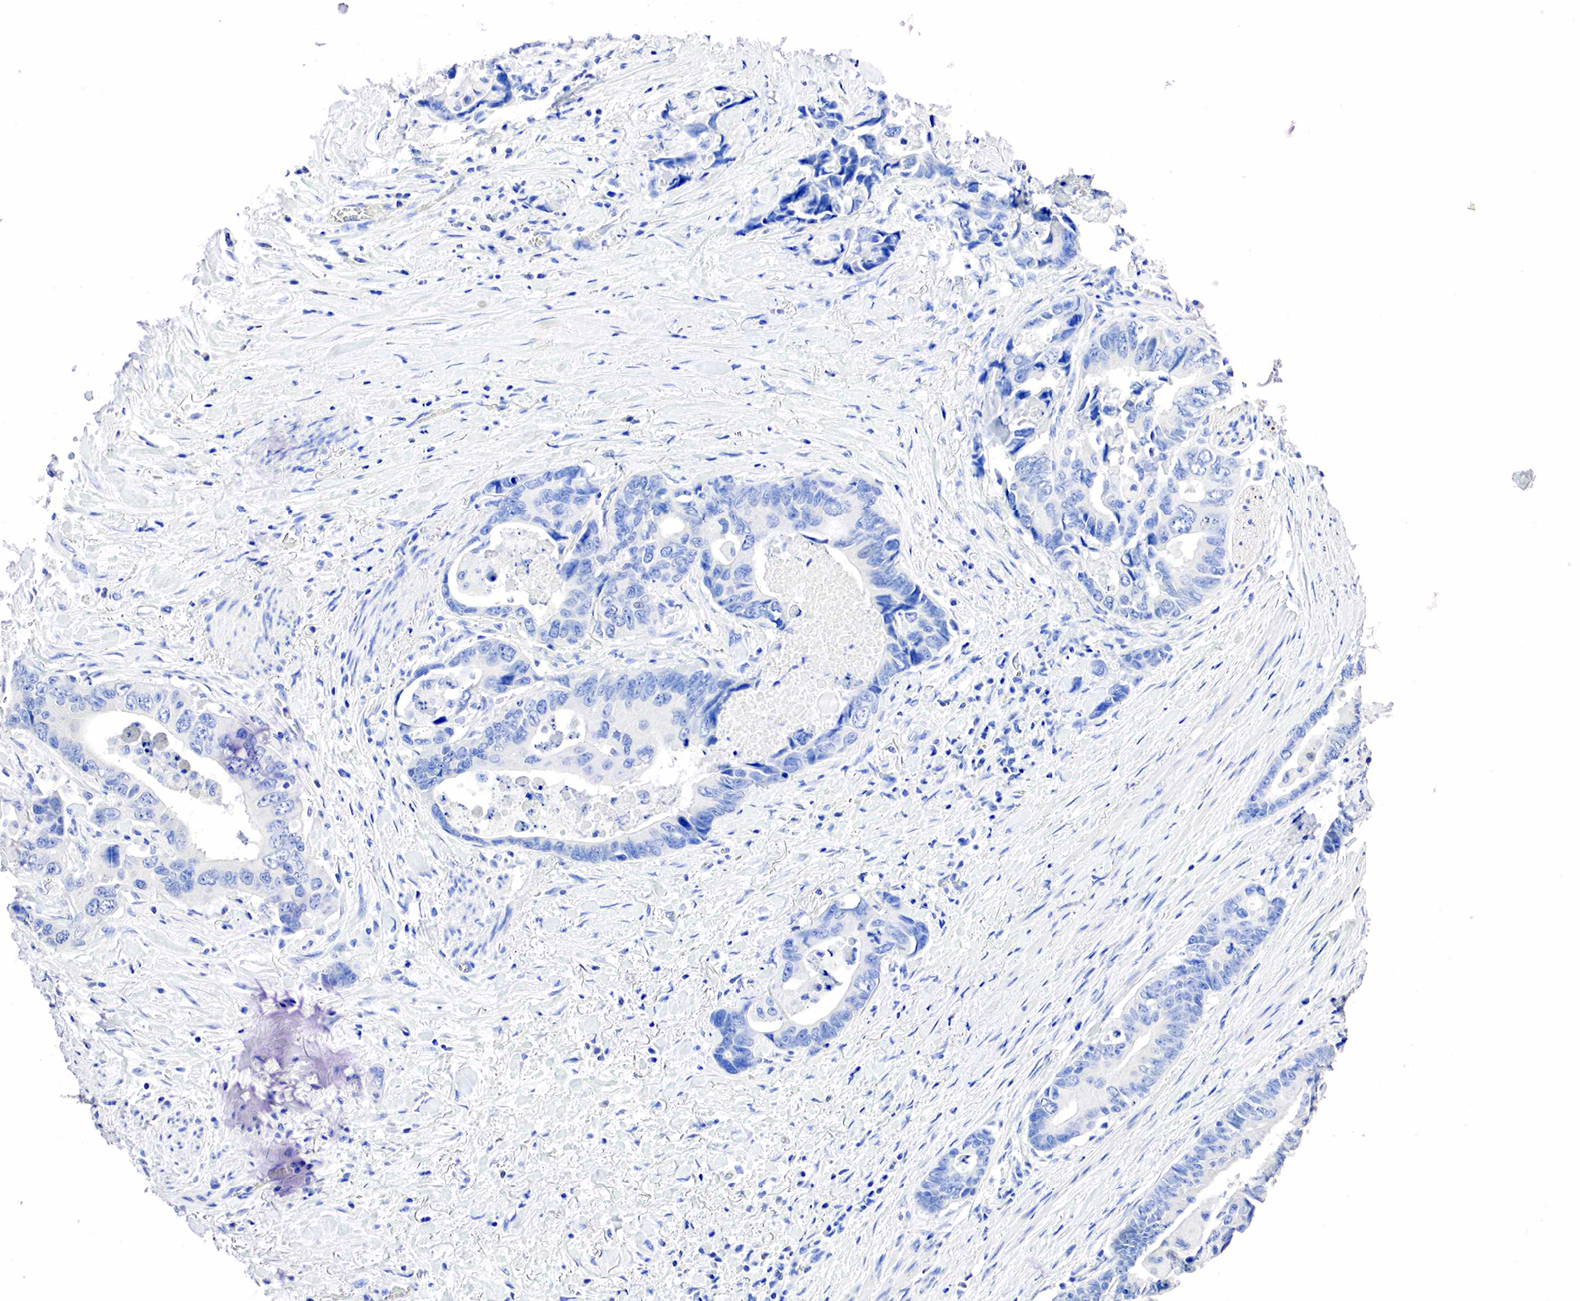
{"staining": {"intensity": "negative", "quantity": "none", "location": "none"}, "tissue": "colorectal cancer", "cell_type": "Tumor cells", "image_type": "cancer", "snomed": [{"axis": "morphology", "description": "Adenocarcinoma, NOS"}, {"axis": "topography", "description": "Rectum"}], "caption": "A high-resolution photomicrograph shows IHC staining of colorectal cancer, which demonstrates no significant positivity in tumor cells. The staining is performed using DAB (3,3'-diaminobenzidine) brown chromogen with nuclei counter-stained in using hematoxylin.", "gene": "SST", "patient": {"sex": "female", "age": 67}}